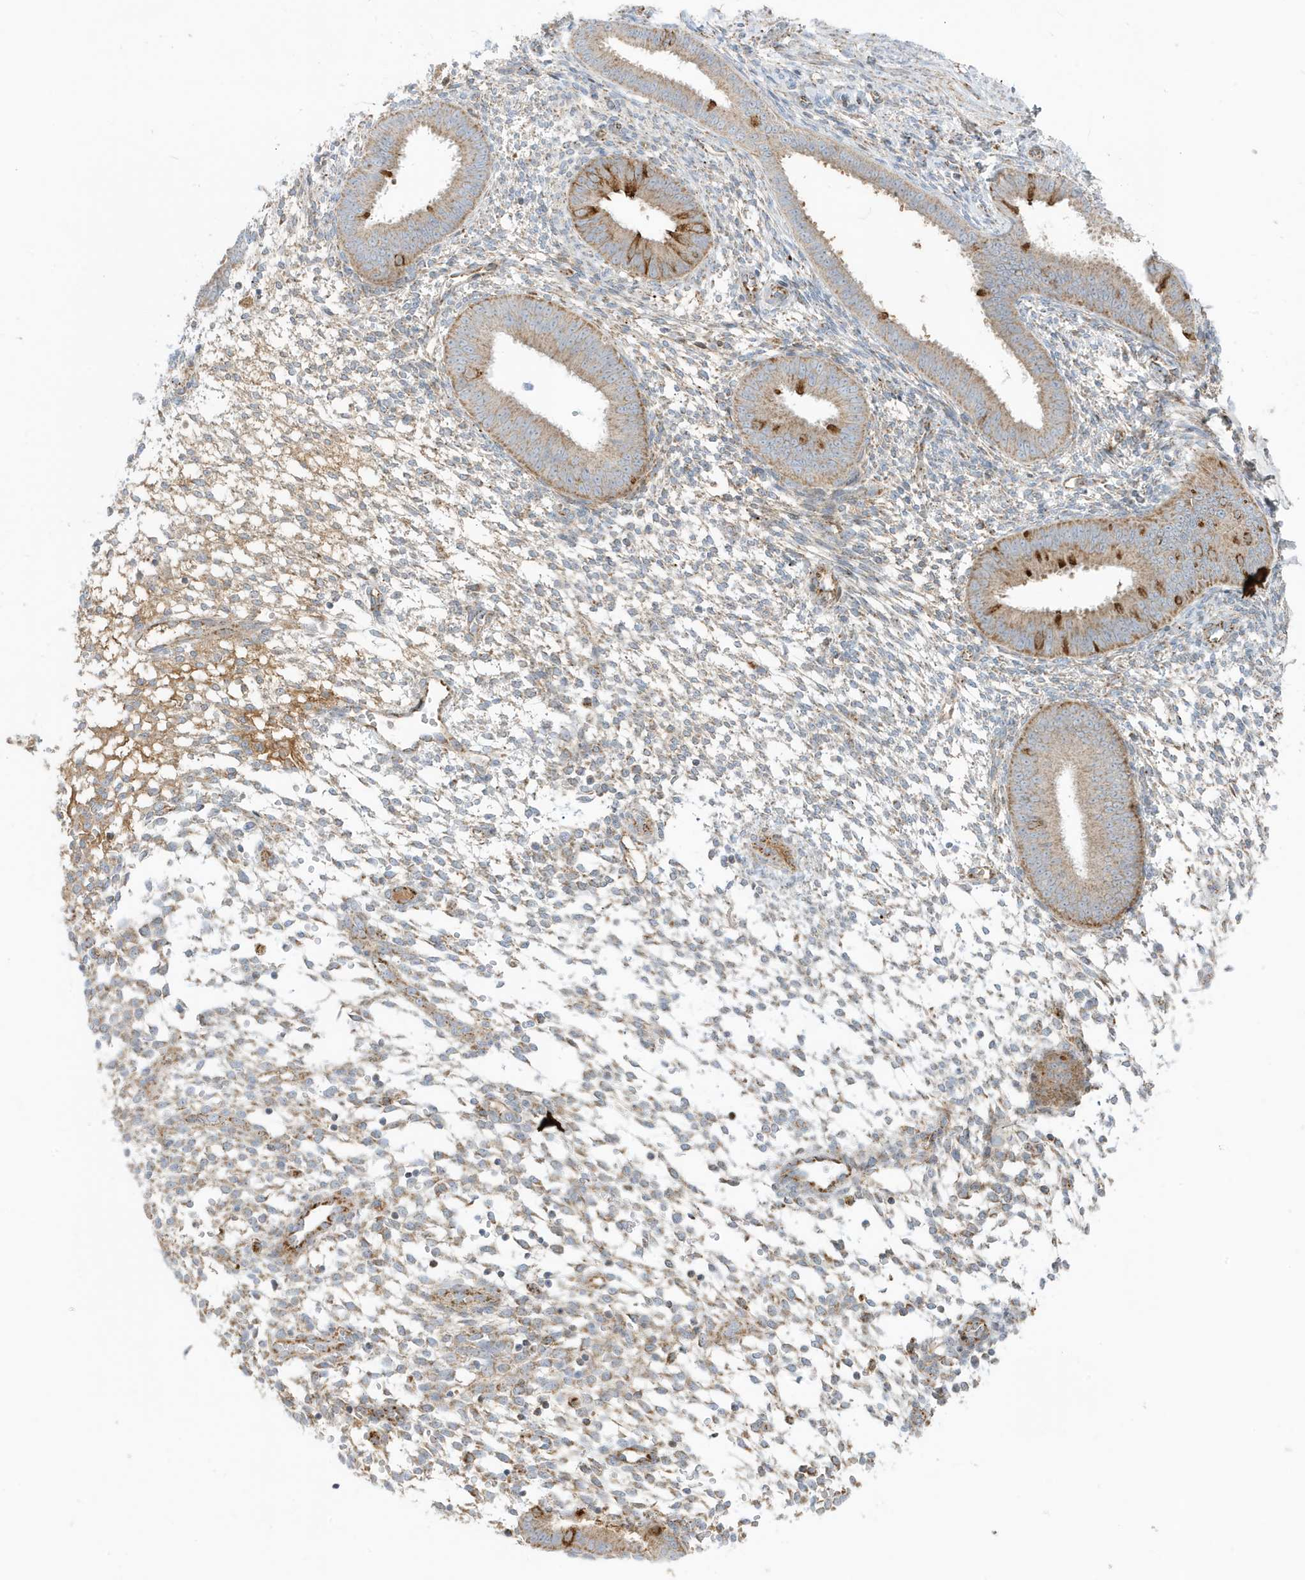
{"staining": {"intensity": "weak", "quantity": "25%-75%", "location": "cytoplasmic/membranous"}, "tissue": "endometrium", "cell_type": "Cells in endometrial stroma", "image_type": "normal", "snomed": [{"axis": "morphology", "description": "Normal tissue, NOS"}, {"axis": "topography", "description": "Uterus"}, {"axis": "topography", "description": "Endometrium"}], "caption": "The immunohistochemical stain labels weak cytoplasmic/membranous positivity in cells in endometrial stroma of normal endometrium.", "gene": "IFT57", "patient": {"sex": "female", "age": 48}}